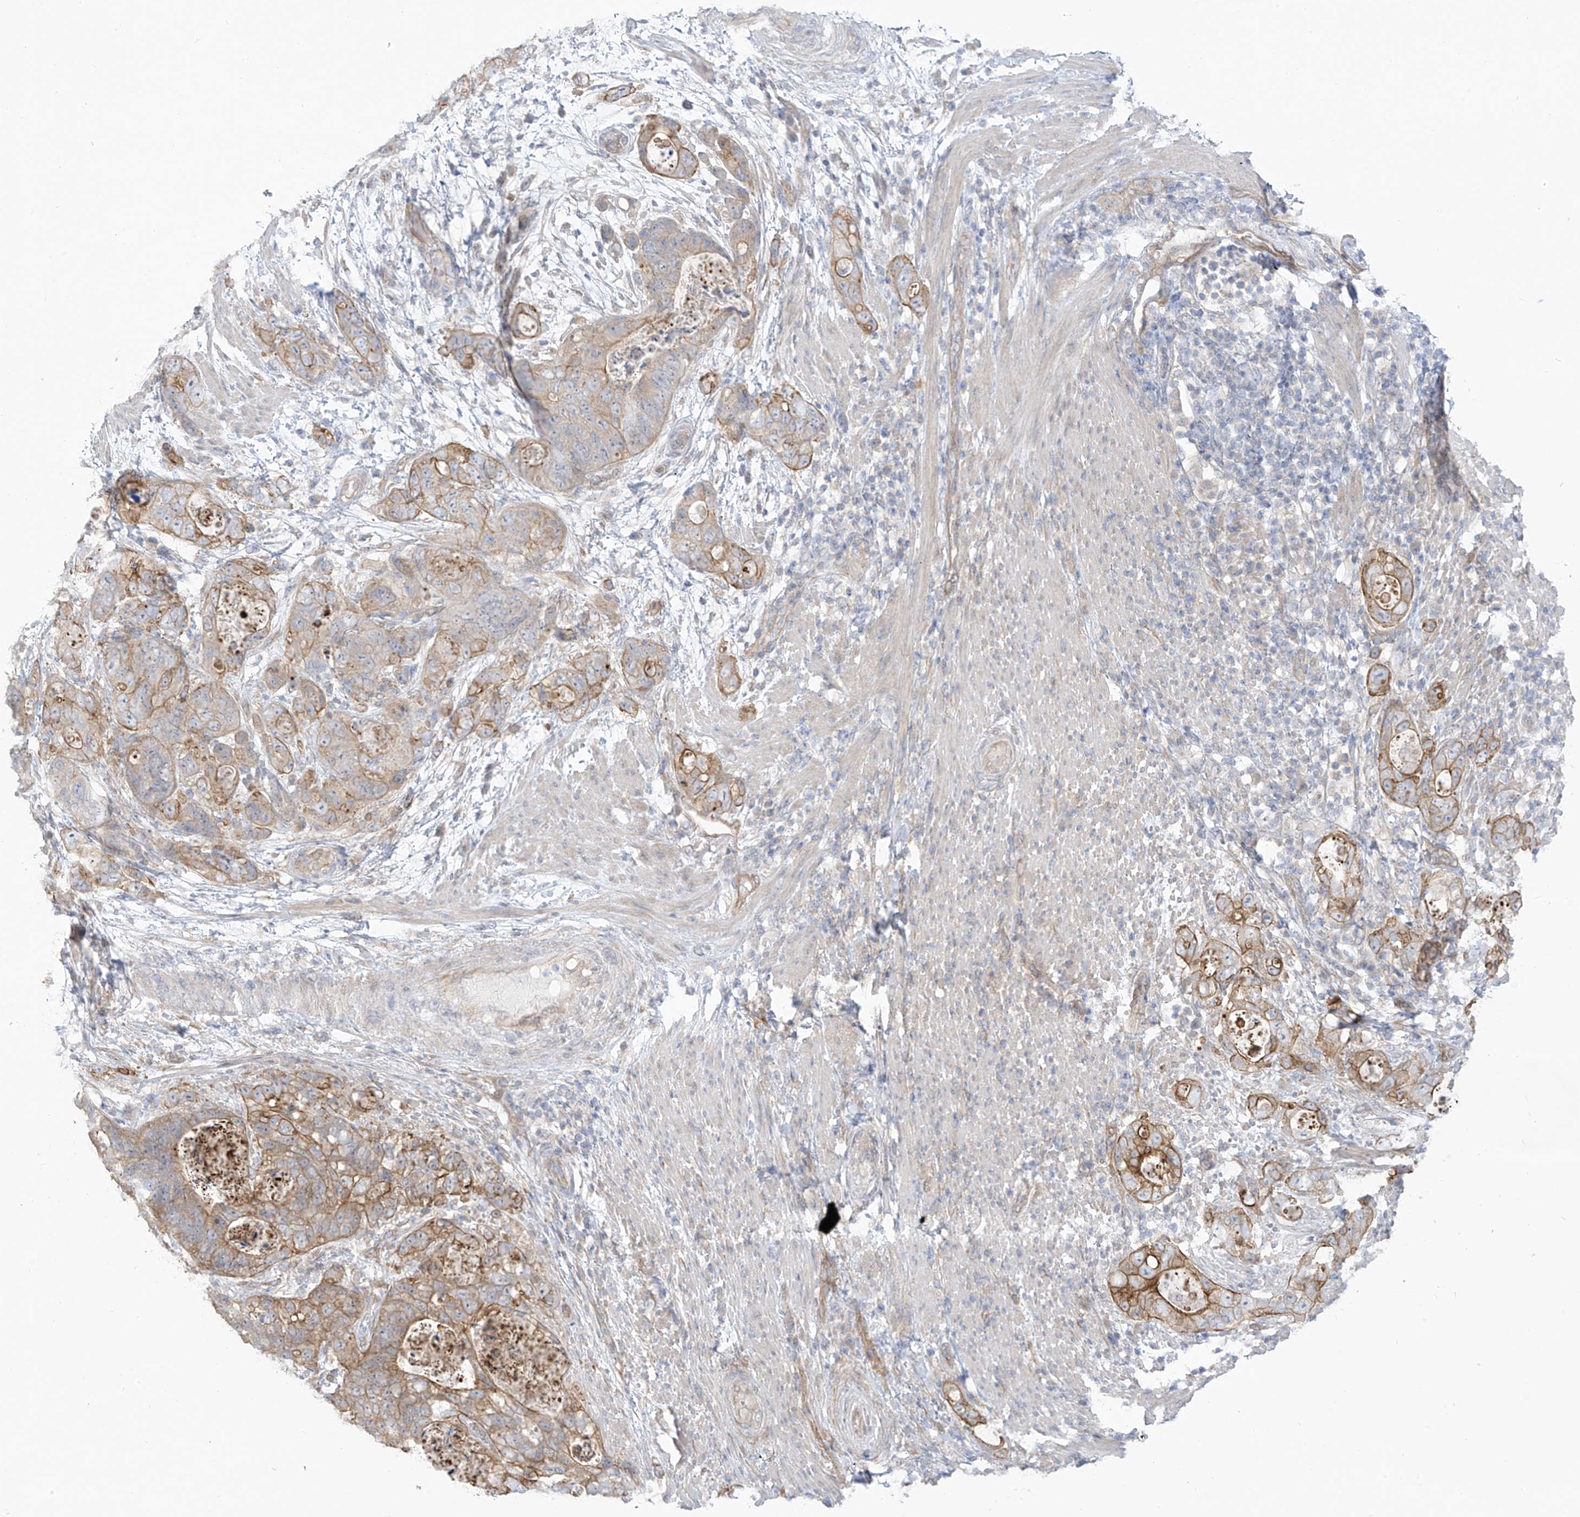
{"staining": {"intensity": "moderate", "quantity": ">75%", "location": "cytoplasmic/membranous"}, "tissue": "stomach cancer", "cell_type": "Tumor cells", "image_type": "cancer", "snomed": [{"axis": "morphology", "description": "Adenocarcinoma, NOS"}, {"axis": "topography", "description": "Stomach"}], "caption": "Immunohistochemical staining of human stomach cancer reveals medium levels of moderate cytoplasmic/membranous protein expression in about >75% of tumor cells.", "gene": "EIPR1", "patient": {"sex": "female", "age": 89}}